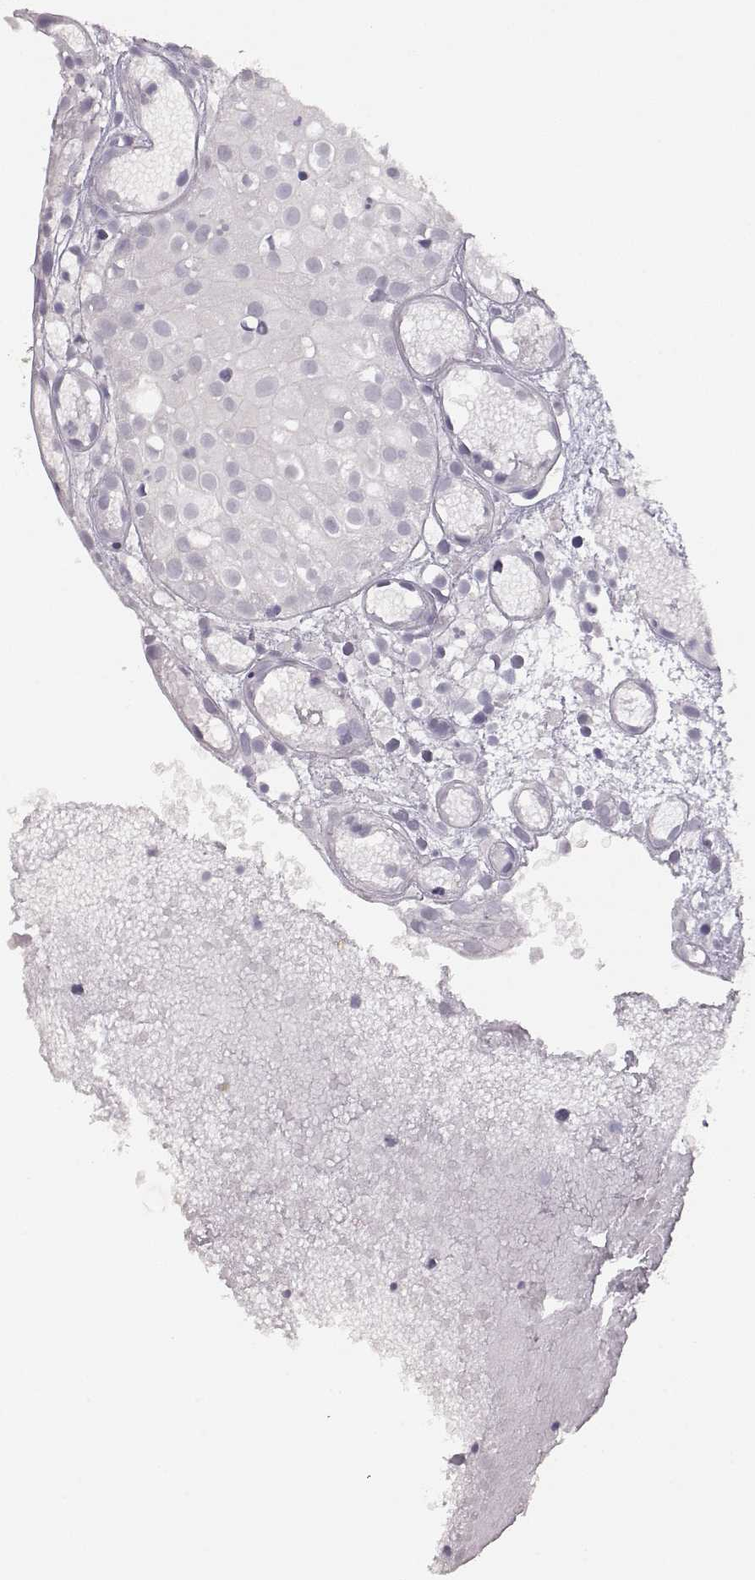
{"staining": {"intensity": "negative", "quantity": "none", "location": "none"}, "tissue": "prostate cancer", "cell_type": "Tumor cells", "image_type": "cancer", "snomed": [{"axis": "morphology", "description": "Adenocarcinoma, High grade"}, {"axis": "topography", "description": "Prostate"}], "caption": "Immunohistochemical staining of human high-grade adenocarcinoma (prostate) demonstrates no significant staining in tumor cells.", "gene": "TKTL1", "patient": {"sex": "male", "age": 79}}